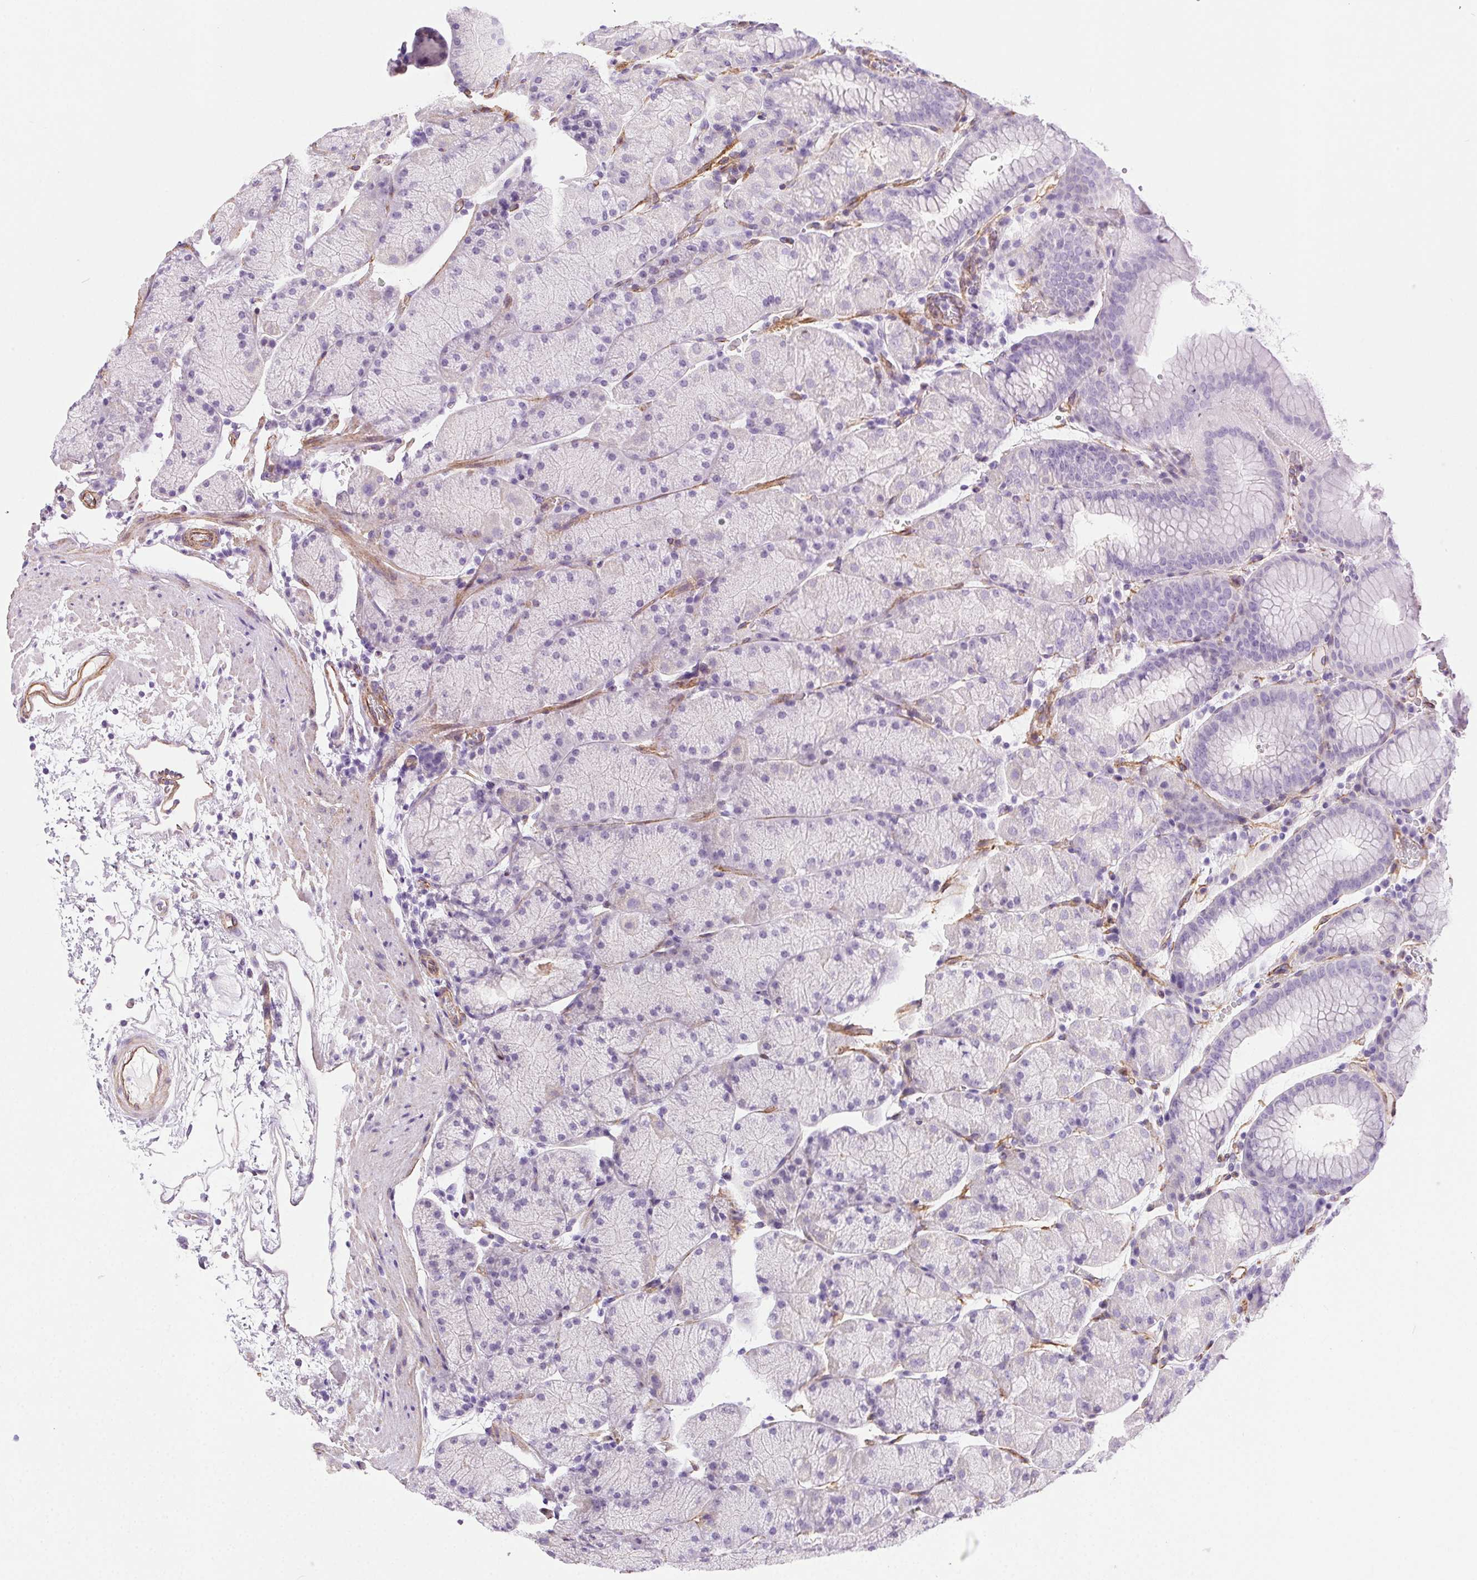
{"staining": {"intensity": "negative", "quantity": "none", "location": "none"}, "tissue": "stomach", "cell_type": "Glandular cells", "image_type": "normal", "snomed": [{"axis": "morphology", "description": "Normal tissue, NOS"}, {"axis": "topography", "description": "Stomach, upper"}, {"axis": "topography", "description": "Stomach"}], "caption": "Immunohistochemistry of unremarkable stomach shows no expression in glandular cells.", "gene": "SHCBP1L", "patient": {"sex": "male", "age": 76}}